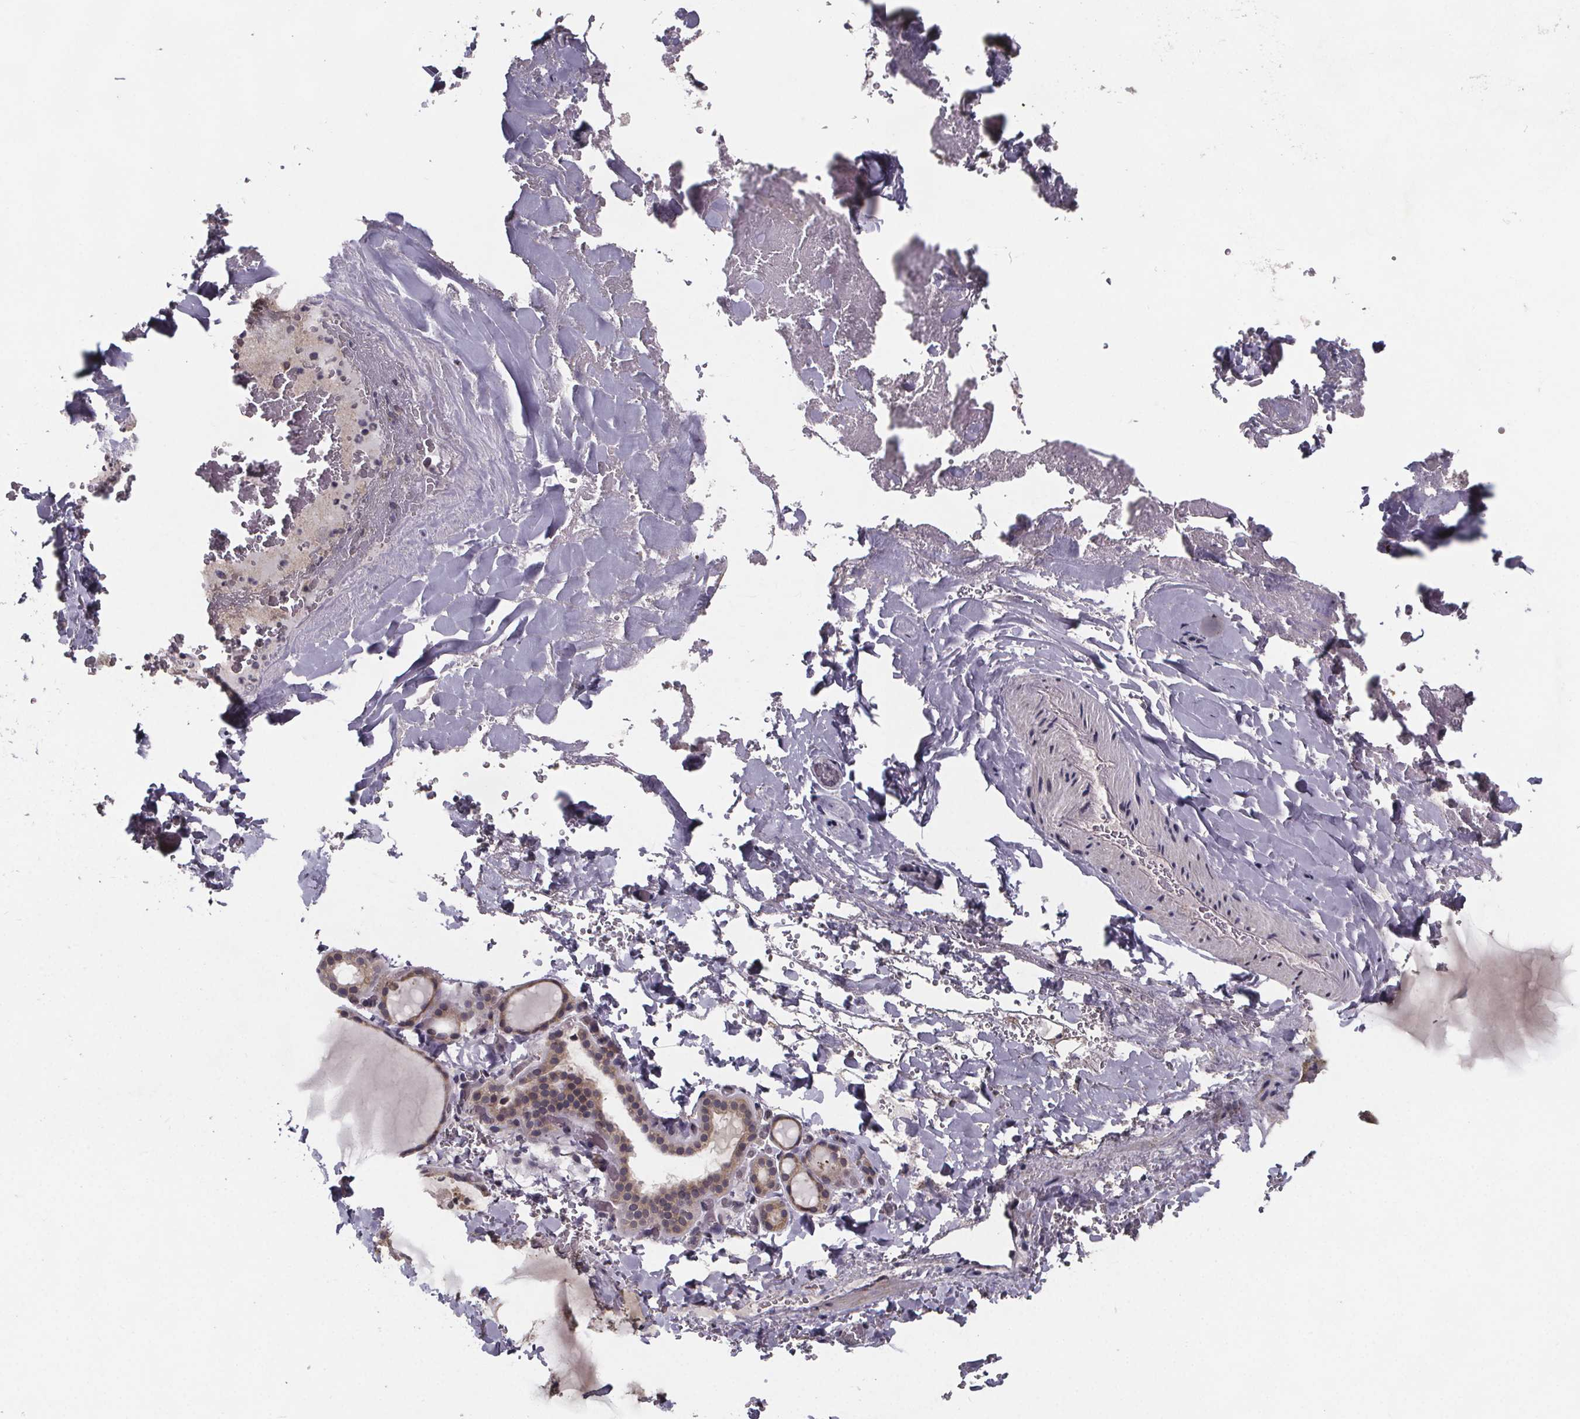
{"staining": {"intensity": "moderate", "quantity": ">75%", "location": "cytoplasmic/membranous"}, "tissue": "thyroid gland", "cell_type": "Glandular cells", "image_type": "normal", "snomed": [{"axis": "morphology", "description": "Normal tissue, NOS"}, {"axis": "topography", "description": "Thyroid gland"}], "caption": "Thyroid gland stained for a protein (brown) exhibits moderate cytoplasmic/membranous positive staining in approximately >75% of glandular cells.", "gene": "SAT1", "patient": {"sex": "female", "age": 22}}